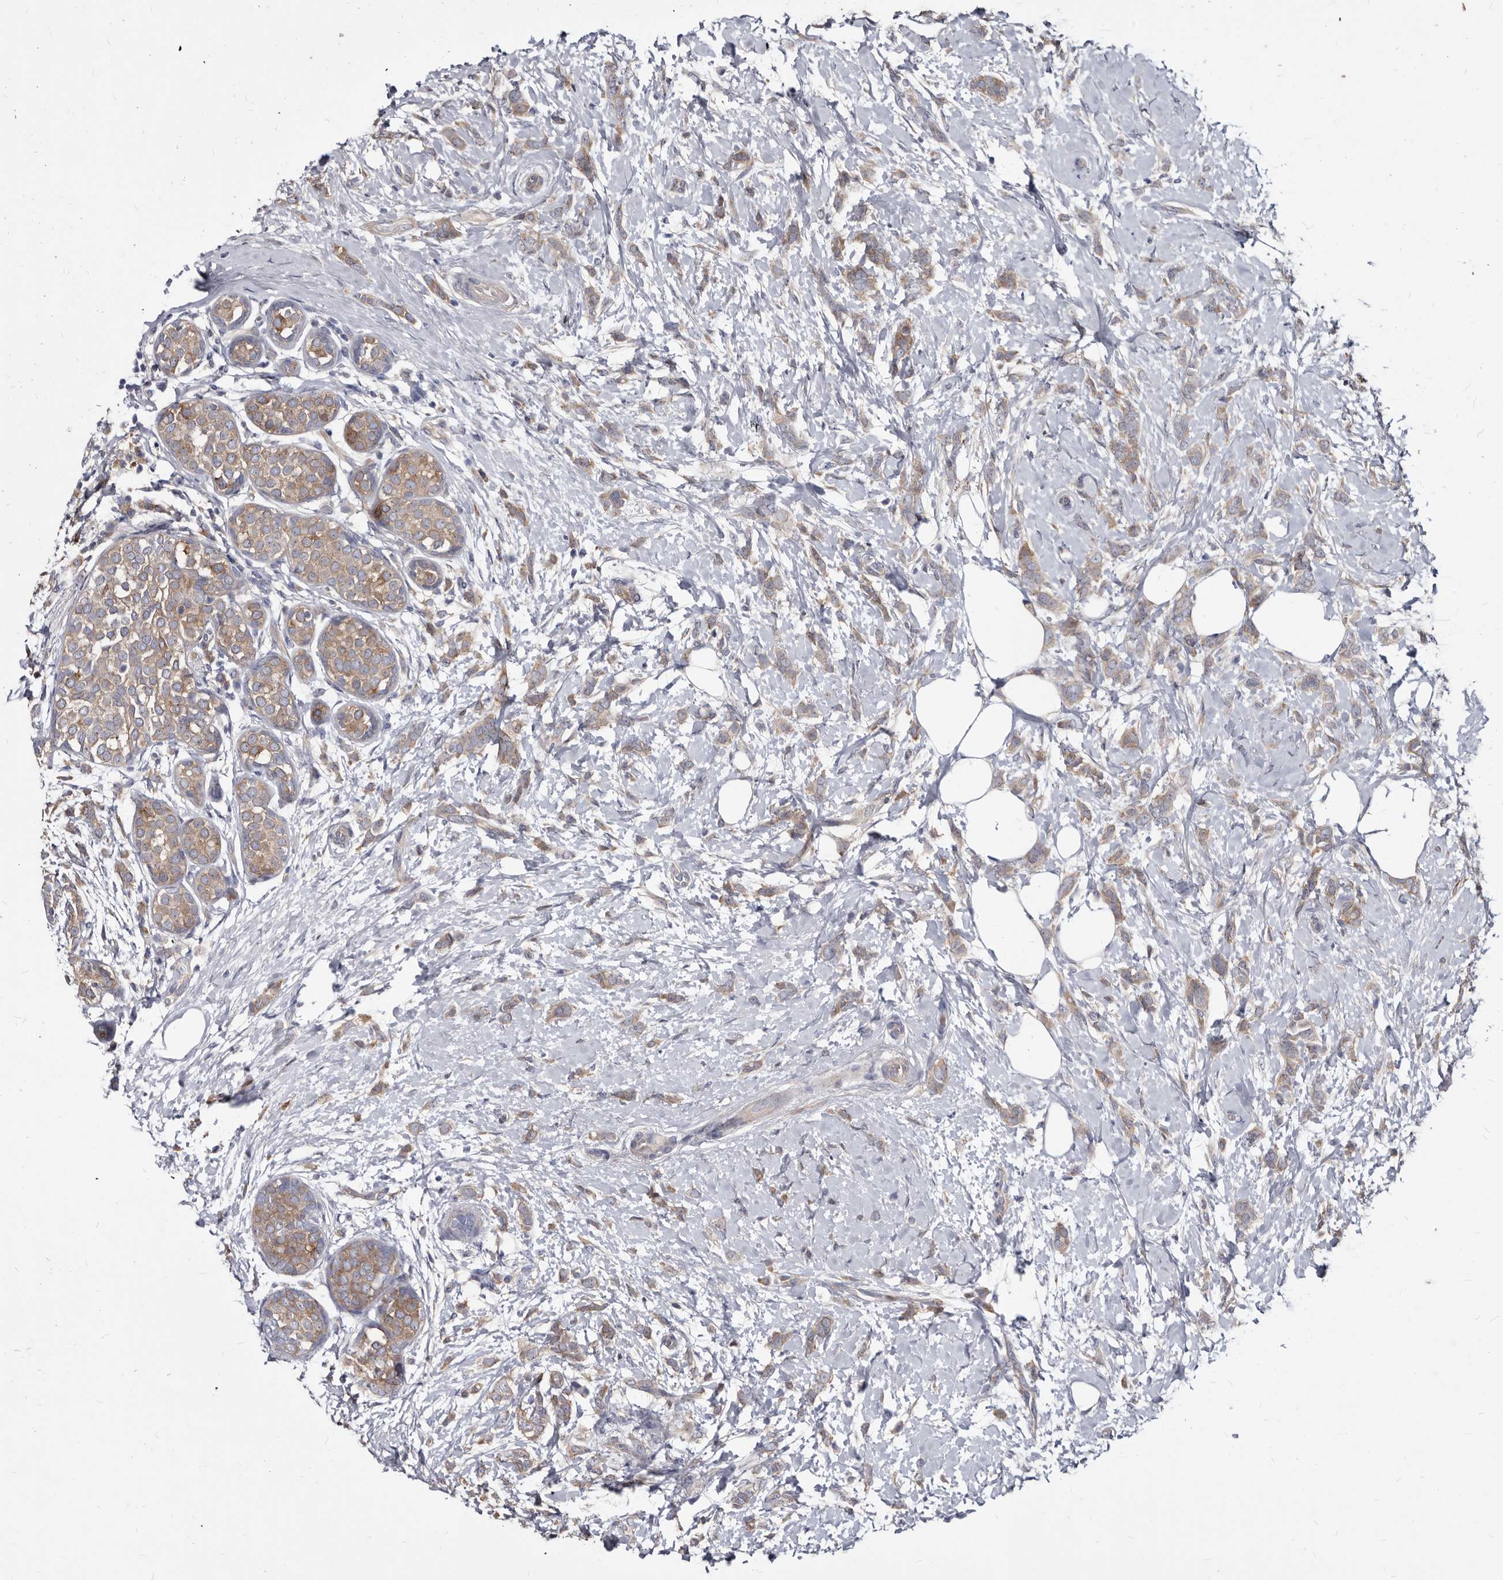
{"staining": {"intensity": "moderate", "quantity": ">75%", "location": "cytoplasmic/membranous"}, "tissue": "breast cancer", "cell_type": "Tumor cells", "image_type": "cancer", "snomed": [{"axis": "morphology", "description": "Lobular carcinoma, in situ"}, {"axis": "morphology", "description": "Lobular carcinoma"}, {"axis": "topography", "description": "Breast"}], "caption": "Immunohistochemical staining of breast lobular carcinoma in situ exhibits medium levels of moderate cytoplasmic/membranous expression in approximately >75% of tumor cells. Using DAB (3,3'-diaminobenzidine) (brown) and hematoxylin (blue) stains, captured at high magnification using brightfield microscopy.", "gene": "ABCF2", "patient": {"sex": "female", "age": 41}}